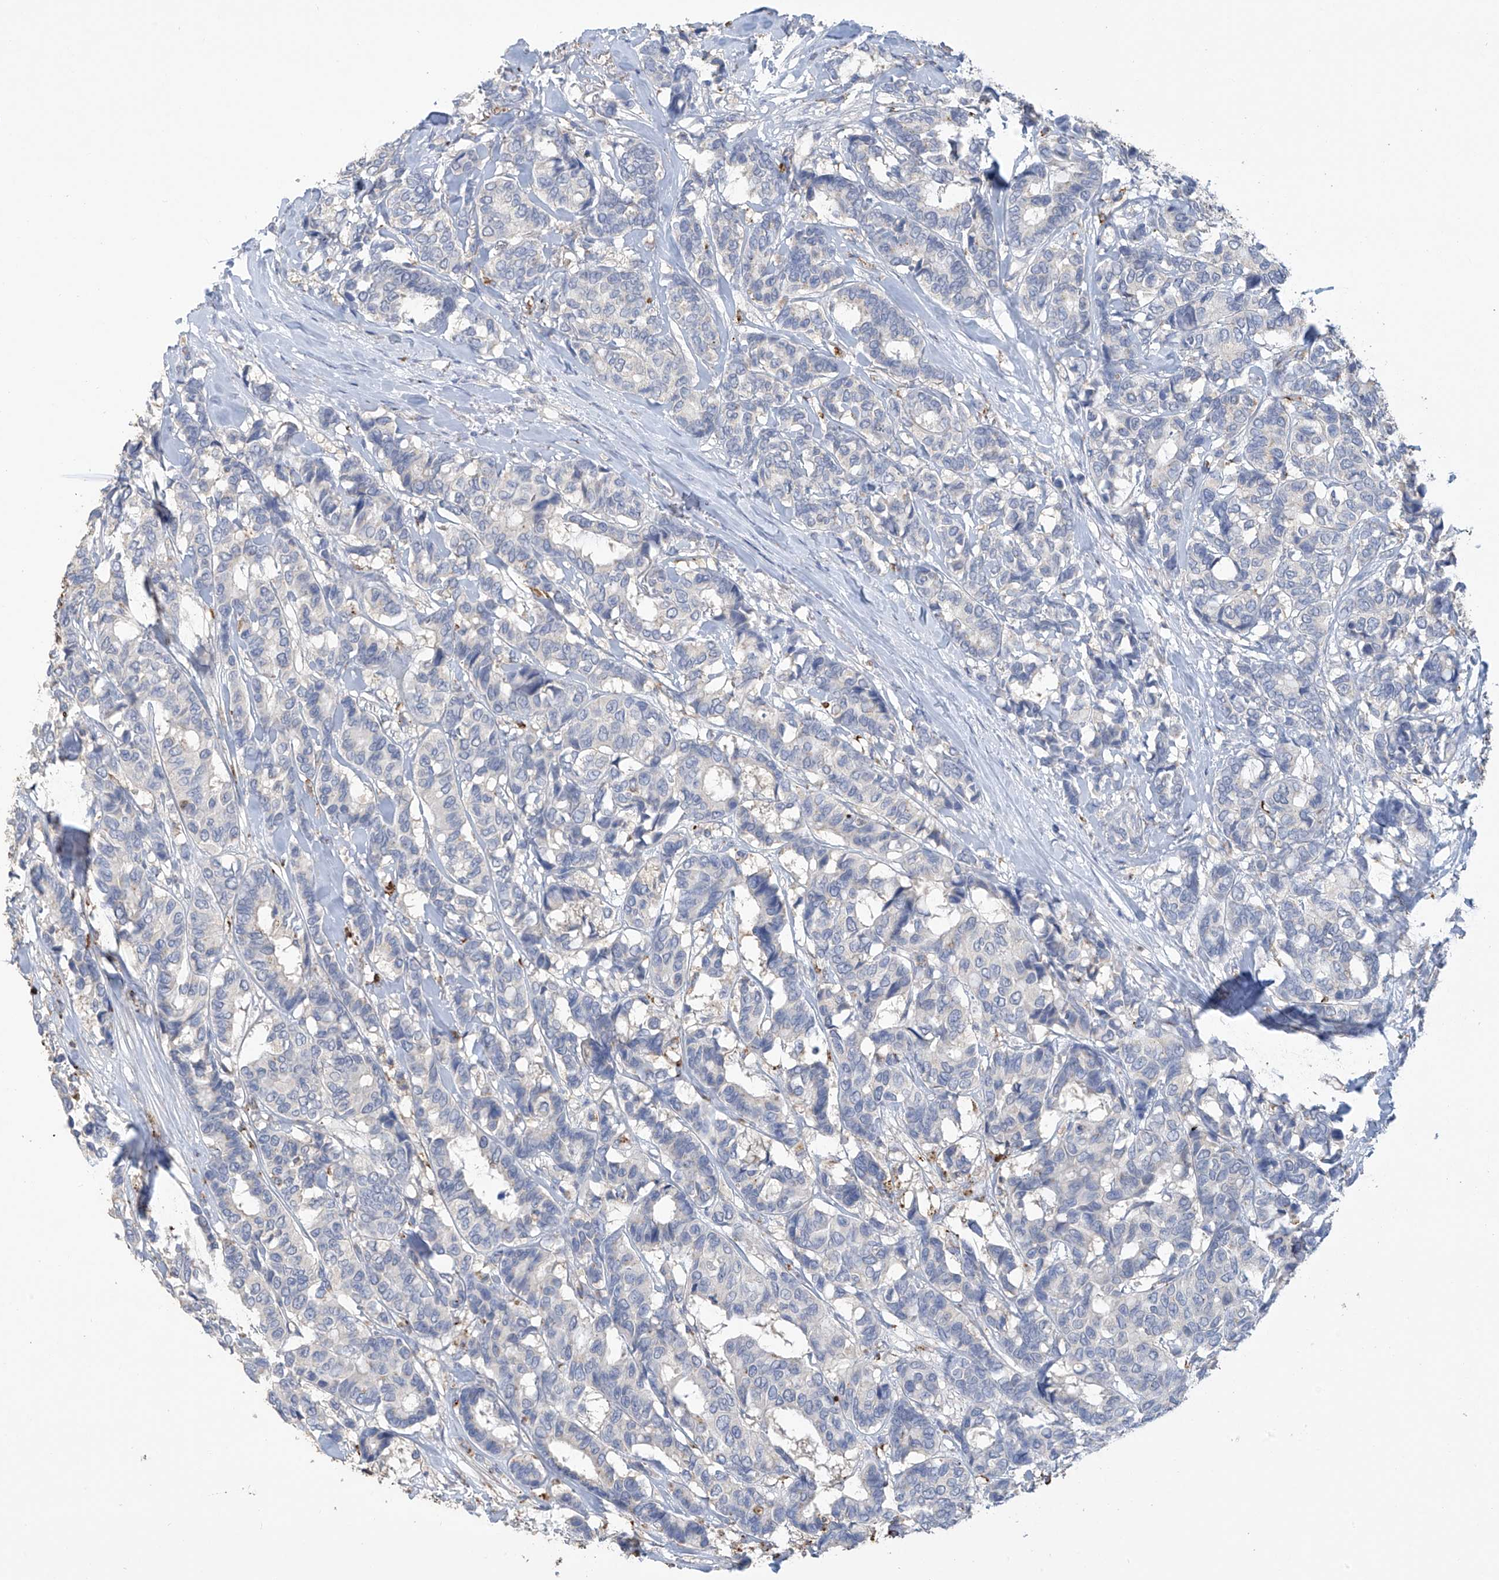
{"staining": {"intensity": "negative", "quantity": "none", "location": "none"}, "tissue": "breast cancer", "cell_type": "Tumor cells", "image_type": "cancer", "snomed": [{"axis": "morphology", "description": "Duct carcinoma"}, {"axis": "topography", "description": "Breast"}], "caption": "This is a photomicrograph of immunohistochemistry staining of breast cancer (infiltrating ductal carcinoma), which shows no staining in tumor cells.", "gene": "OGT", "patient": {"sex": "female", "age": 87}}